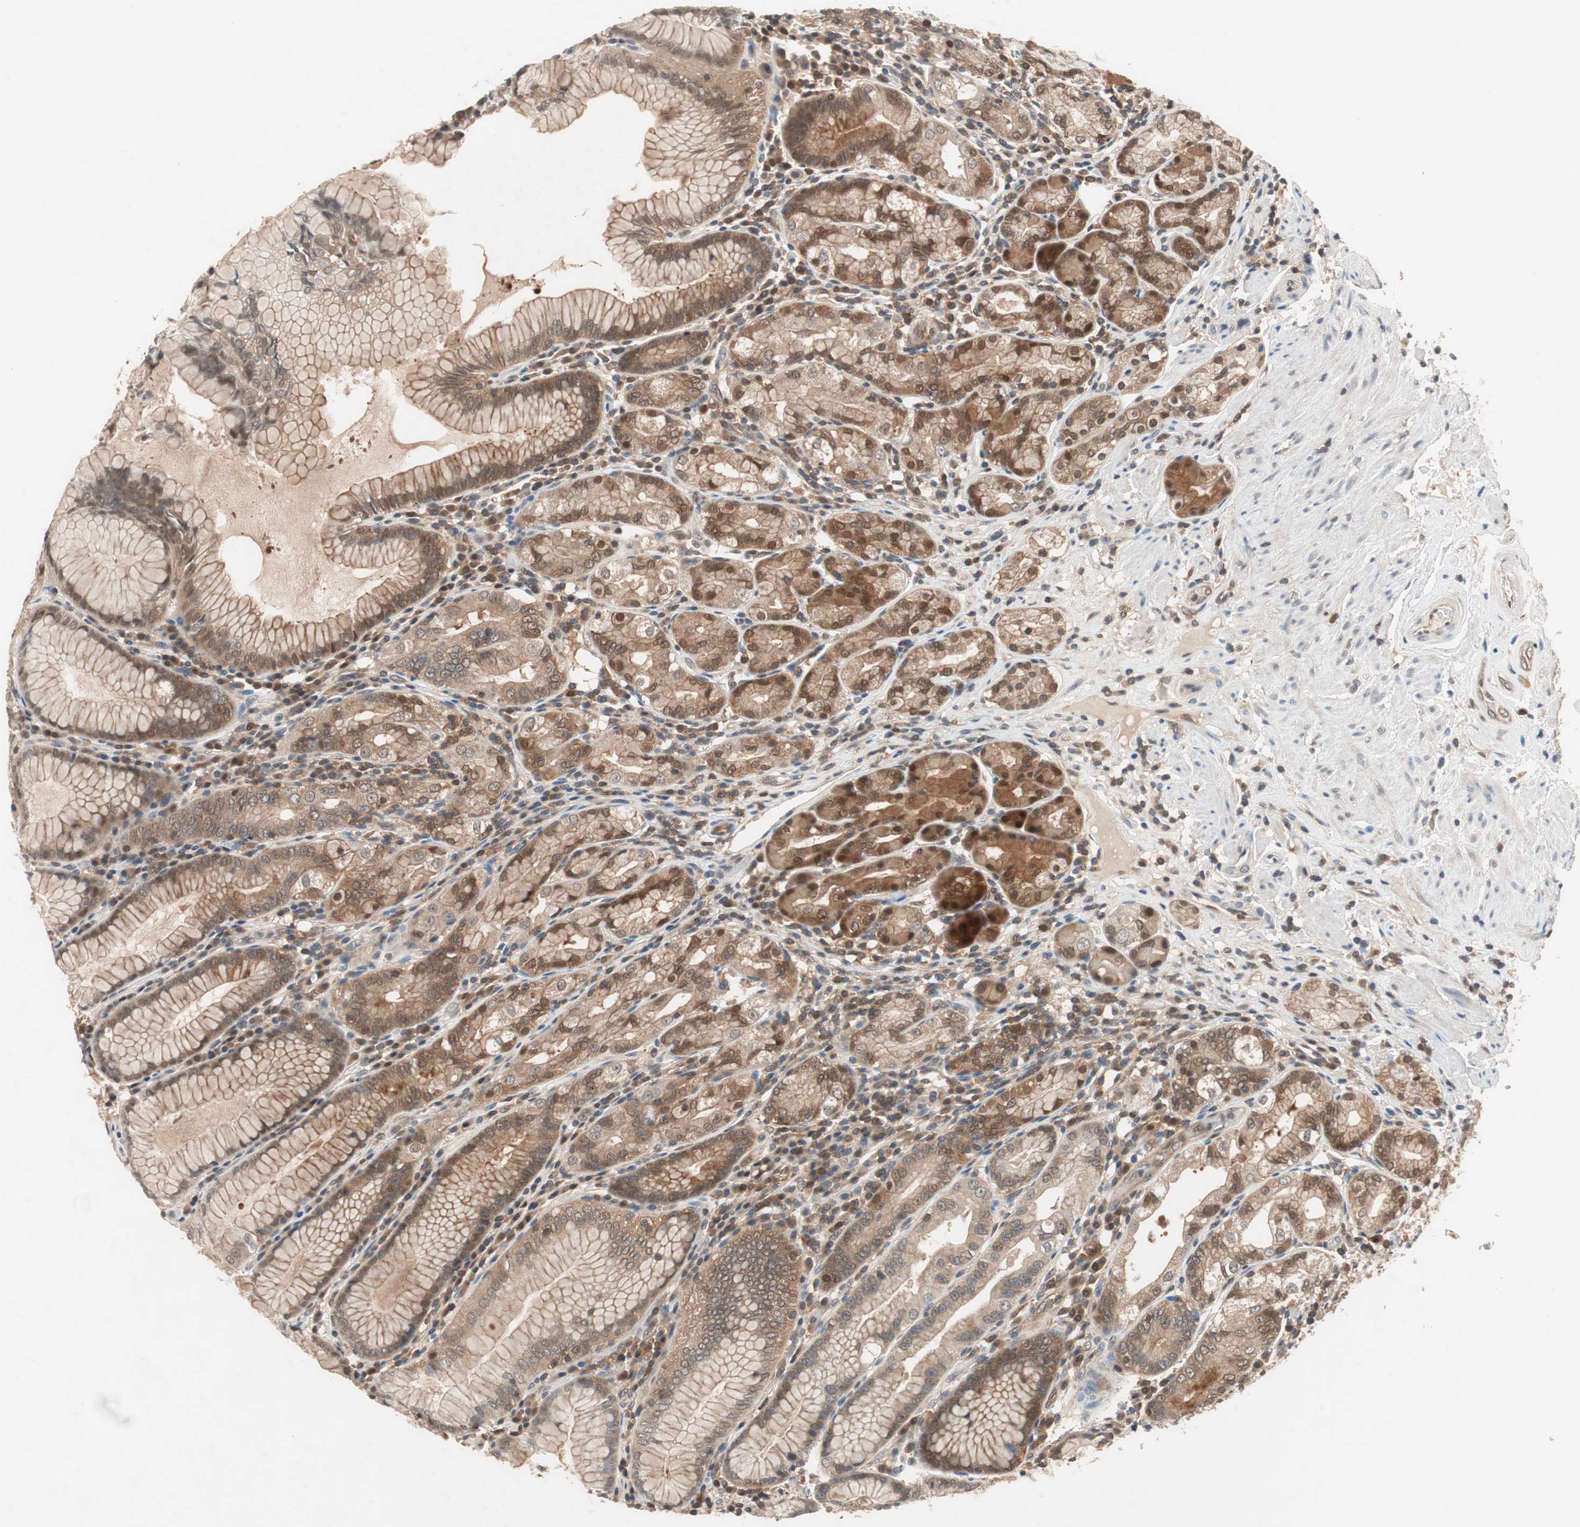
{"staining": {"intensity": "moderate", "quantity": ">75%", "location": "cytoplasmic/membranous,nuclear"}, "tissue": "stomach", "cell_type": "Glandular cells", "image_type": "normal", "snomed": [{"axis": "morphology", "description": "Normal tissue, NOS"}, {"axis": "topography", "description": "Stomach, lower"}], "caption": "This histopathology image exhibits normal stomach stained with immunohistochemistry to label a protein in brown. The cytoplasmic/membranous,nuclear of glandular cells show moderate positivity for the protein. Nuclei are counter-stained blue.", "gene": "GALT", "patient": {"sex": "female", "age": 76}}